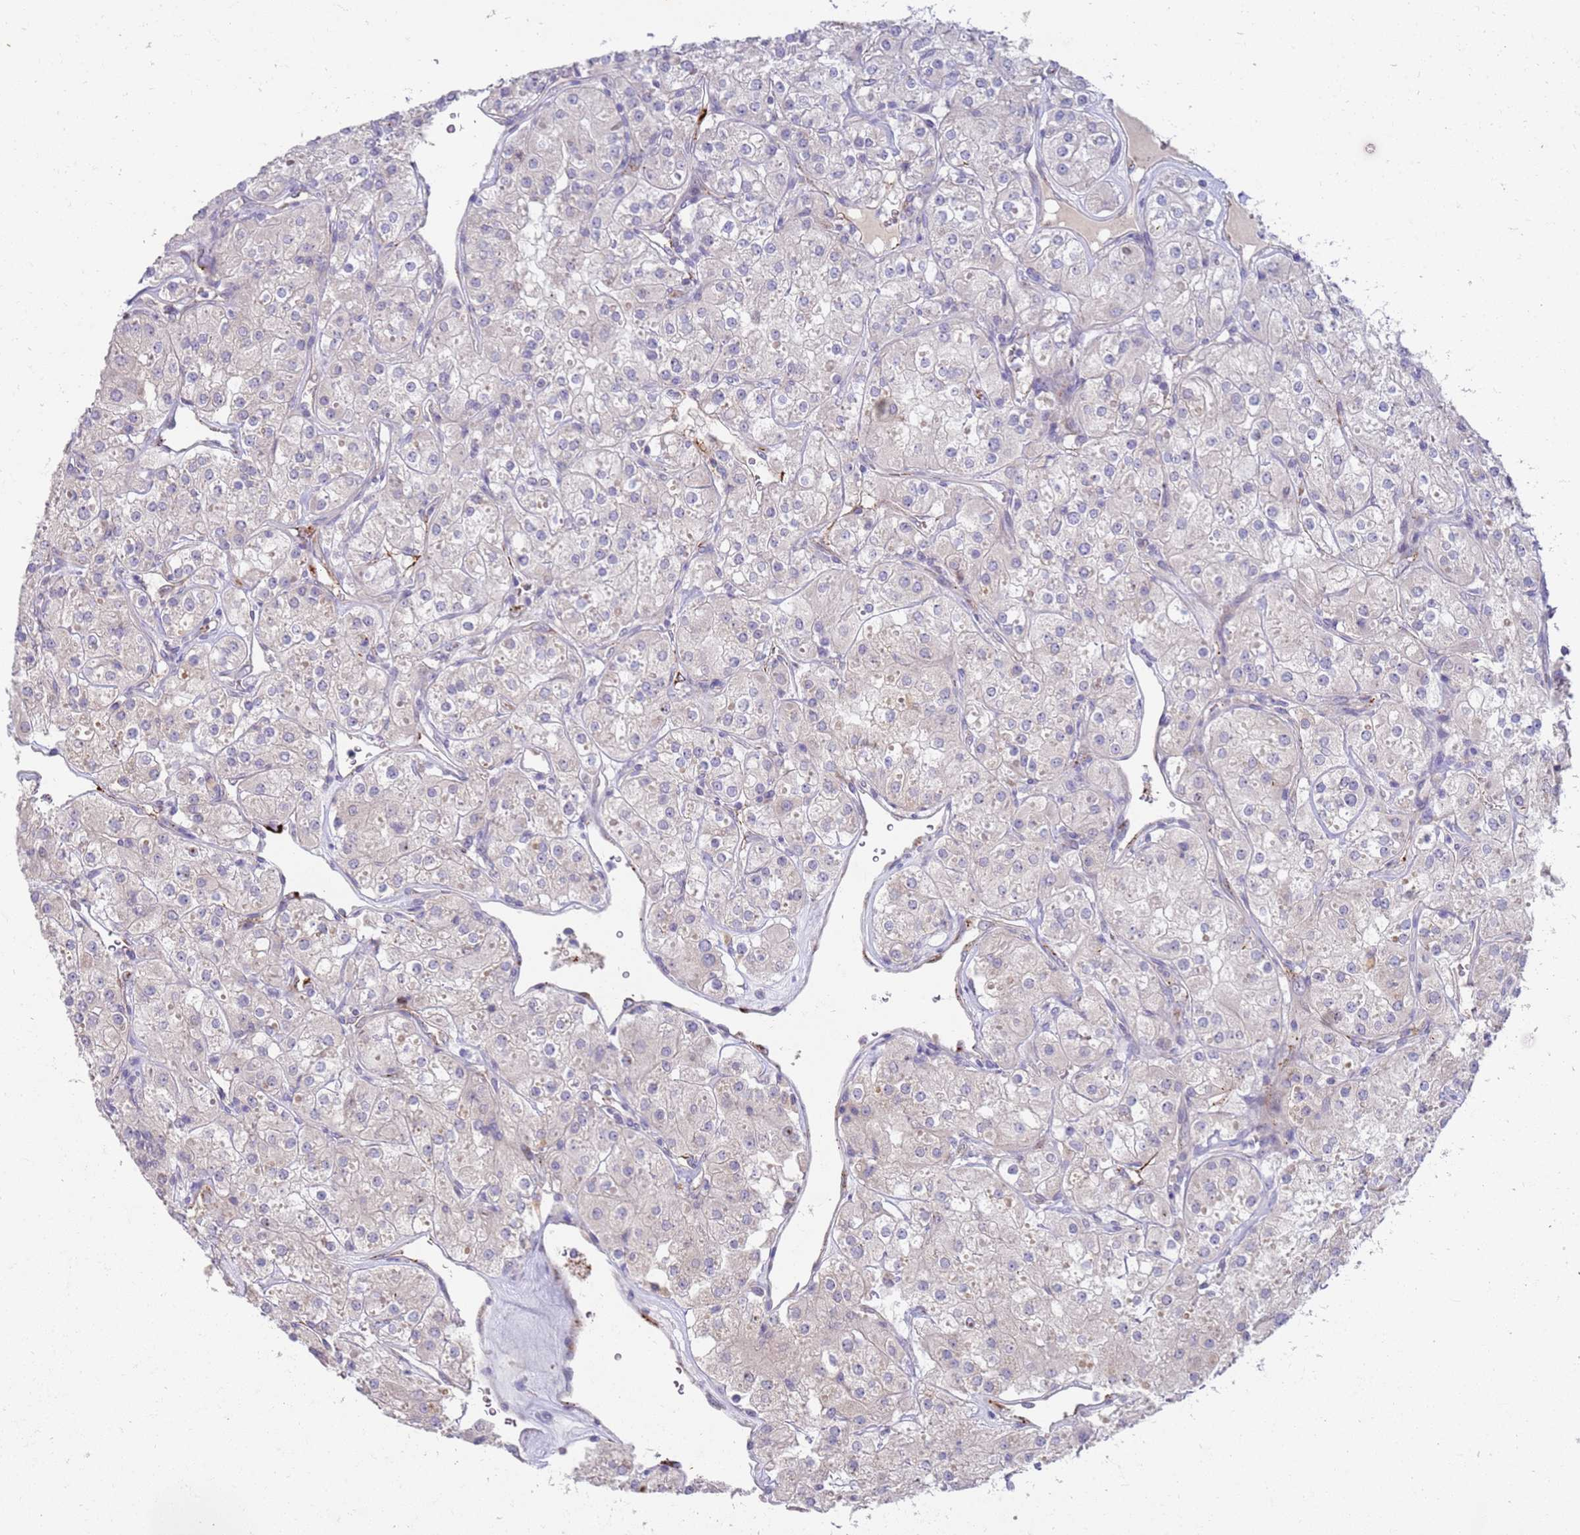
{"staining": {"intensity": "negative", "quantity": "none", "location": "none"}, "tissue": "renal cancer", "cell_type": "Tumor cells", "image_type": "cancer", "snomed": [{"axis": "morphology", "description": "Adenocarcinoma, NOS"}, {"axis": "topography", "description": "Kidney"}], "caption": "This micrograph is of adenocarcinoma (renal) stained with immunohistochemistry to label a protein in brown with the nuclei are counter-stained blue. There is no expression in tumor cells.", "gene": "NMUR2", "patient": {"sex": "male", "age": 77}}